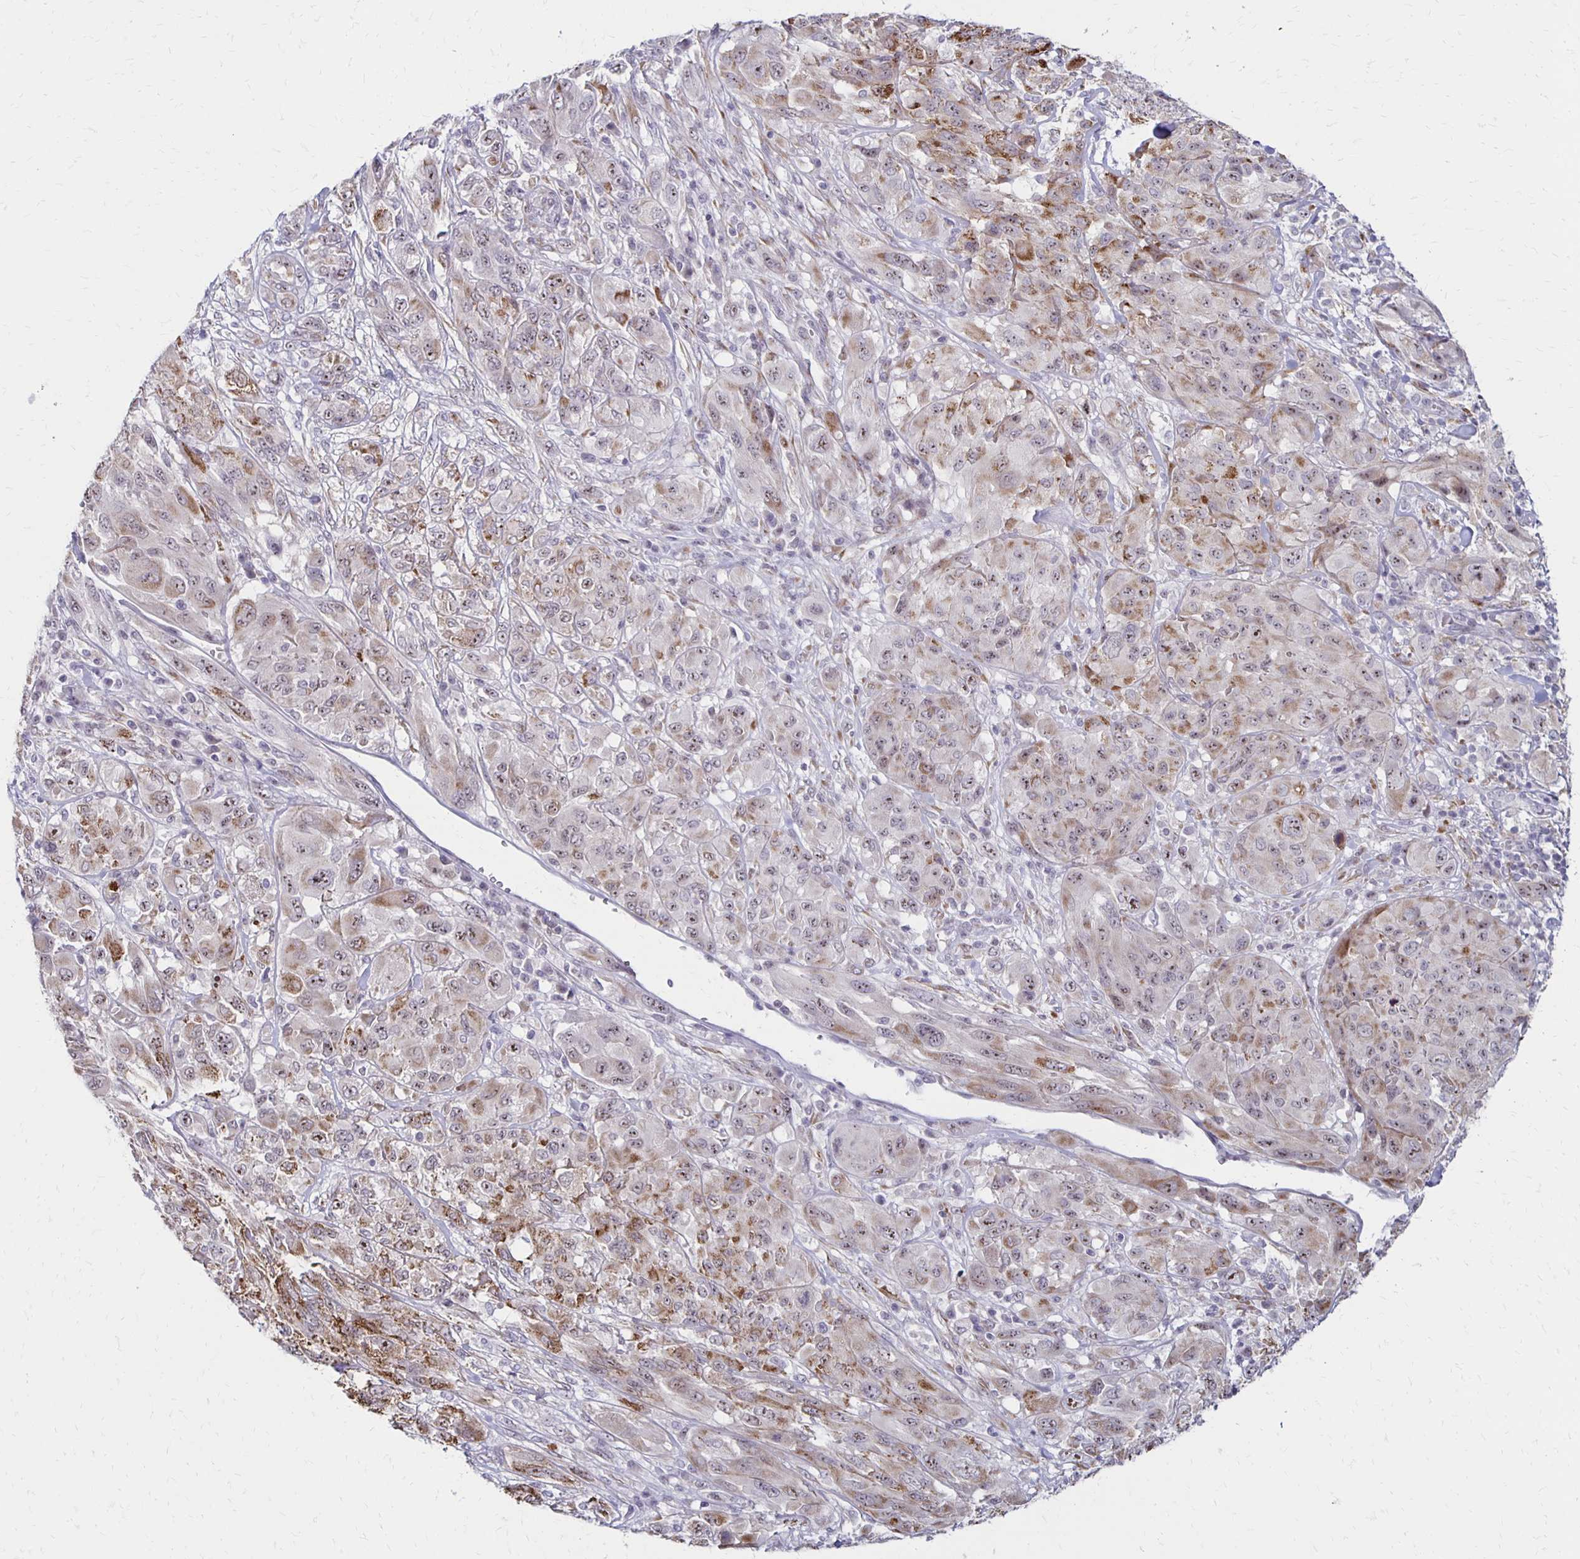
{"staining": {"intensity": "moderate", "quantity": "25%-75%", "location": "cytoplasmic/membranous,nuclear"}, "tissue": "melanoma", "cell_type": "Tumor cells", "image_type": "cancer", "snomed": [{"axis": "morphology", "description": "Malignant melanoma, NOS"}, {"axis": "topography", "description": "Skin"}], "caption": "Human malignant melanoma stained with a protein marker reveals moderate staining in tumor cells.", "gene": "DAGLA", "patient": {"sex": "female", "age": 91}}